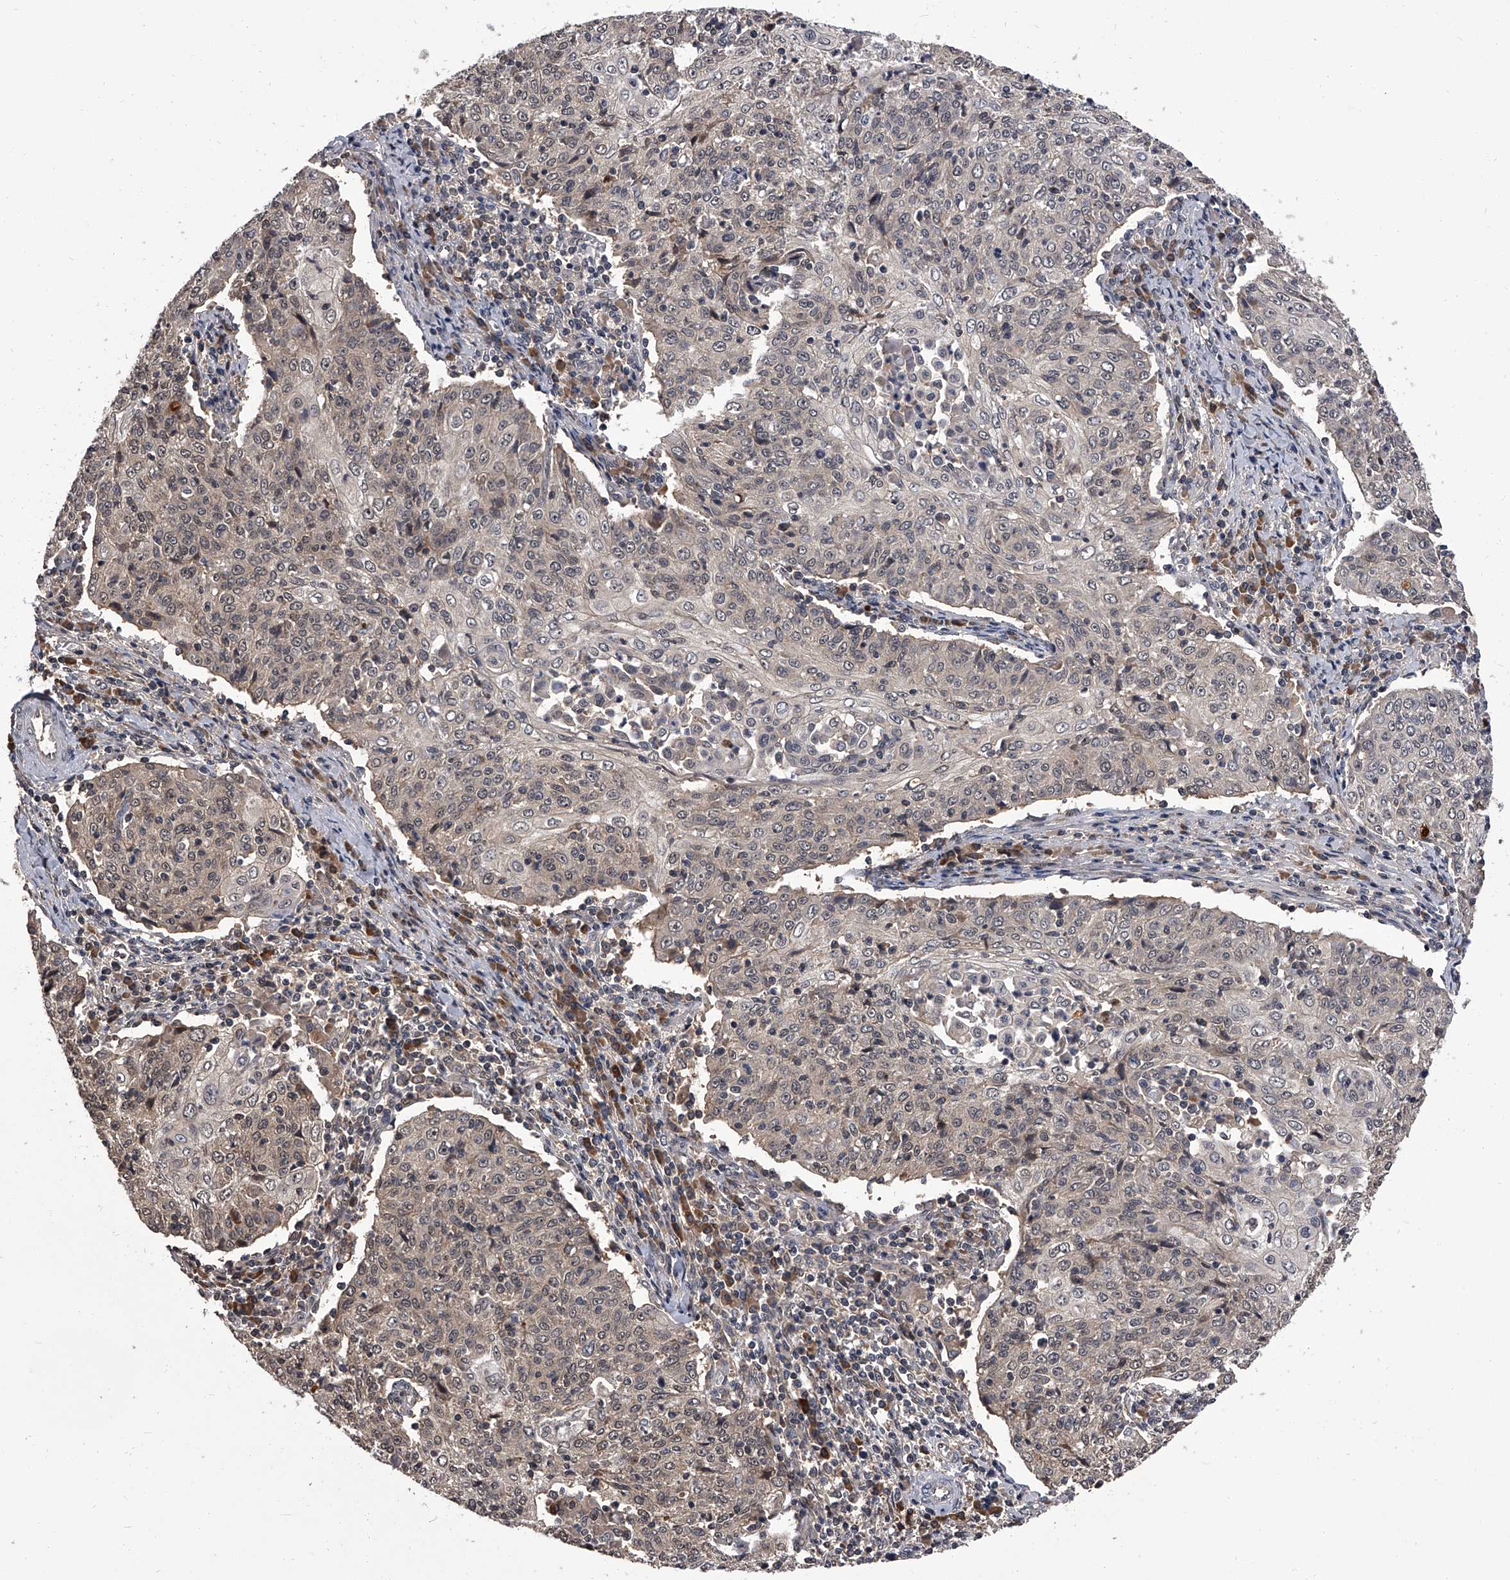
{"staining": {"intensity": "weak", "quantity": "25%-75%", "location": "cytoplasmic/membranous,nuclear"}, "tissue": "cervical cancer", "cell_type": "Tumor cells", "image_type": "cancer", "snomed": [{"axis": "morphology", "description": "Squamous cell carcinoma, NOS"}, {"axis": "topography", "description": "Cervix"}], "caption": "Weak cytoplasmic/membranous and nuclear protein staining is present in approximately 25%-75% of tumor cells in cervical cancer (squamous cell carcinoma). Using DAB (3,3'-diaminobenzidine) (brown) and hematoxylin (blue) stains, captured at high magnification using brightfield microscopy.", "gene": "SLC18B1", "patient": {"sex": "female", "age": 48}}